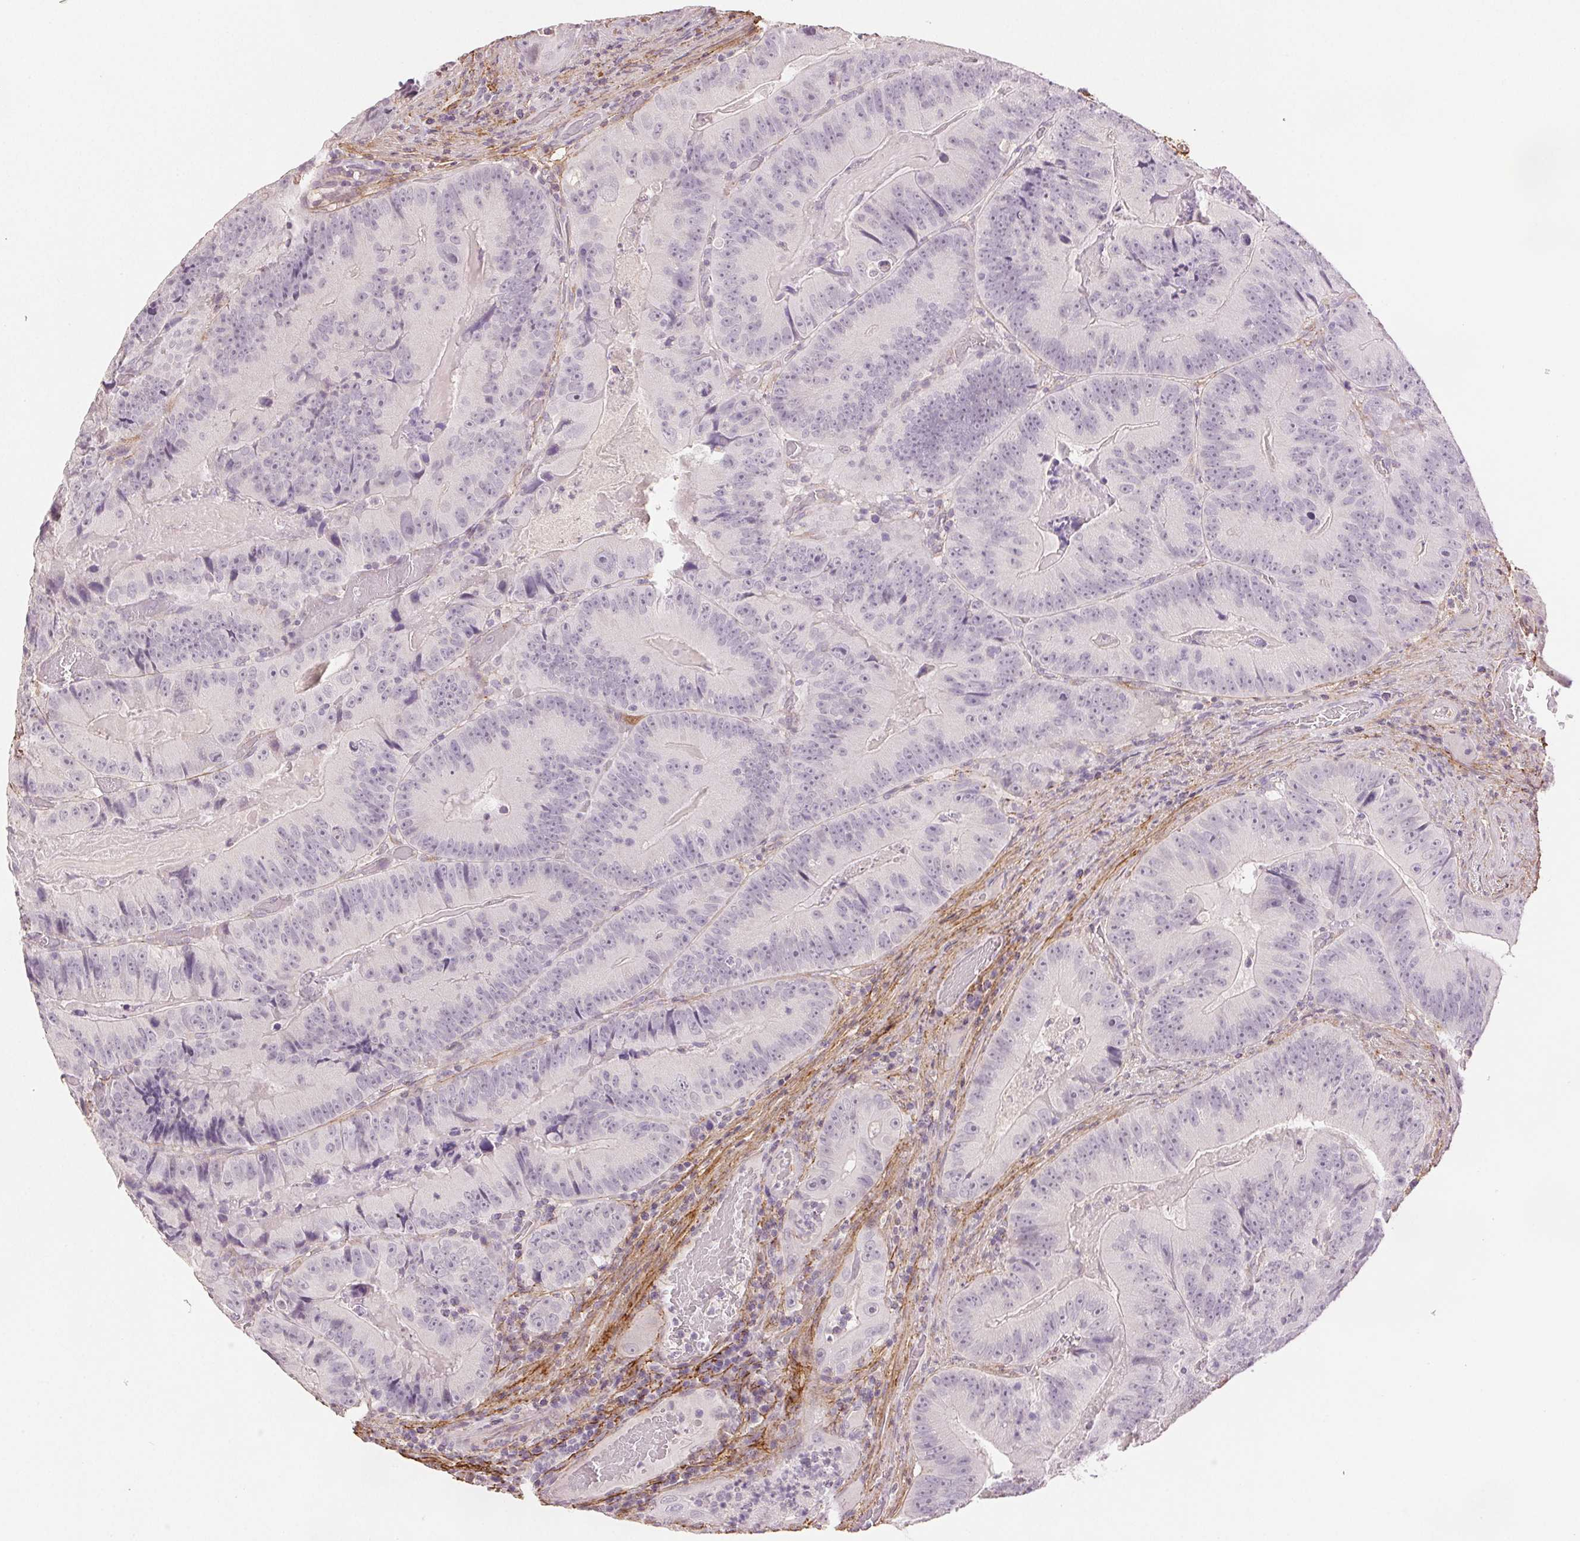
{"staining": {"intensity": "negative", "quantity": "none", "location": "none"}, "tissue": "colorectal cancer", "cell_type": "Tumor cells", "image_type": "cancer", "snomed": [{"axis": "morphology", "description": "Adenocarcinoma, NOS"}, {"axis": "topography", "description": "Colon"}], "caption": "Tumor cells are negative for protein expression in human colorectal cancer.", "gene": "FBN1", "patient": {"sex": "female", "age": 86}}